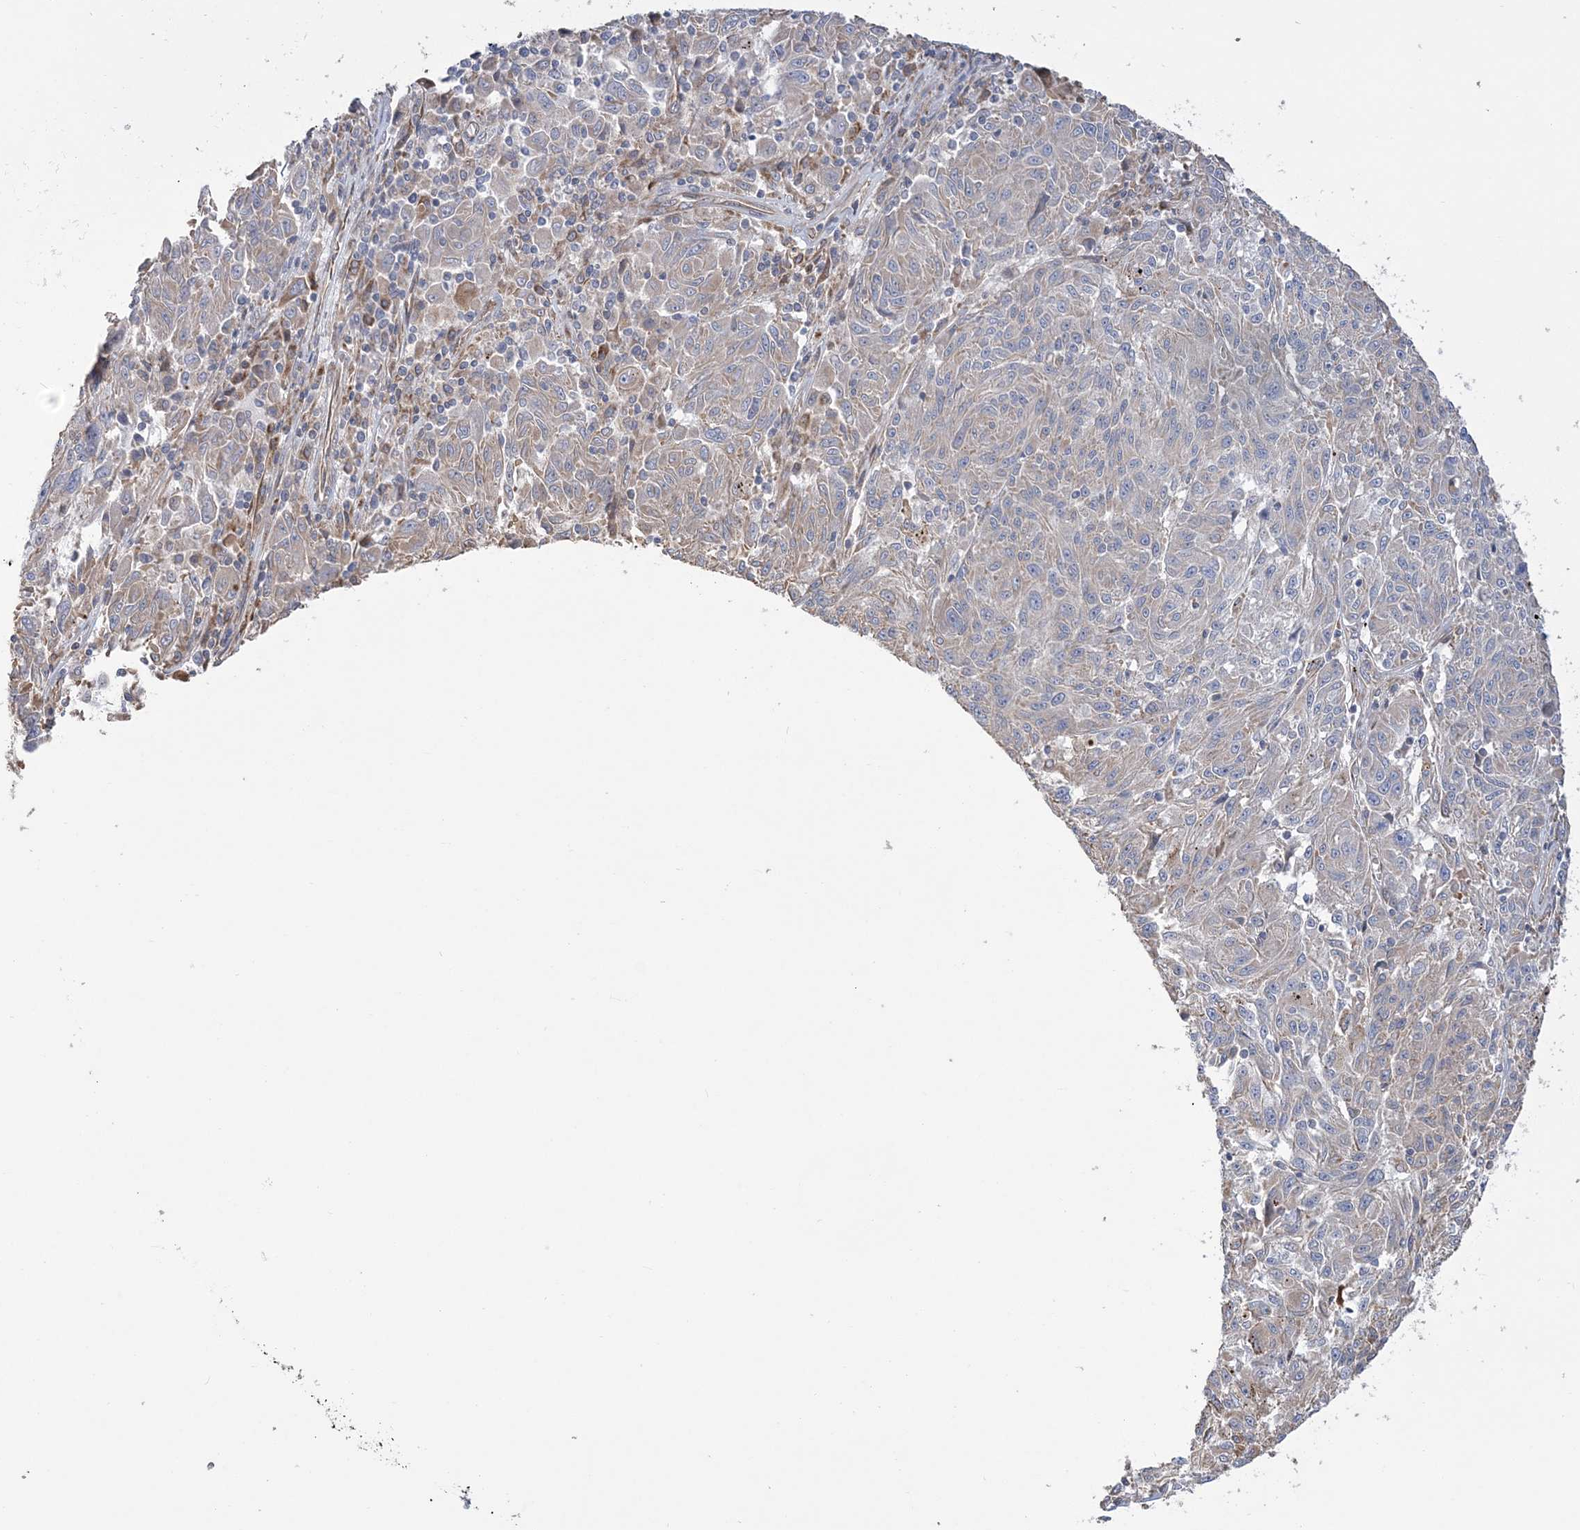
{"staining": {"intensity": "weak", "quantity": "<25%", "location": "cytoplasmic/membranous"}, "tissue": "melanoma", "cell_type": "Tumor cells", "image_type": "cancer", "snomed": [{"axis": "morphology", "description": "Malignant melanoma, NOS"}, {"axis": "topography", "description": "Skin"}], "caption": "Tumor cells are negative for protein expression in human melanoma.", "gene": "ZNF821", "patient": {"sex": "male", "age": 53}}